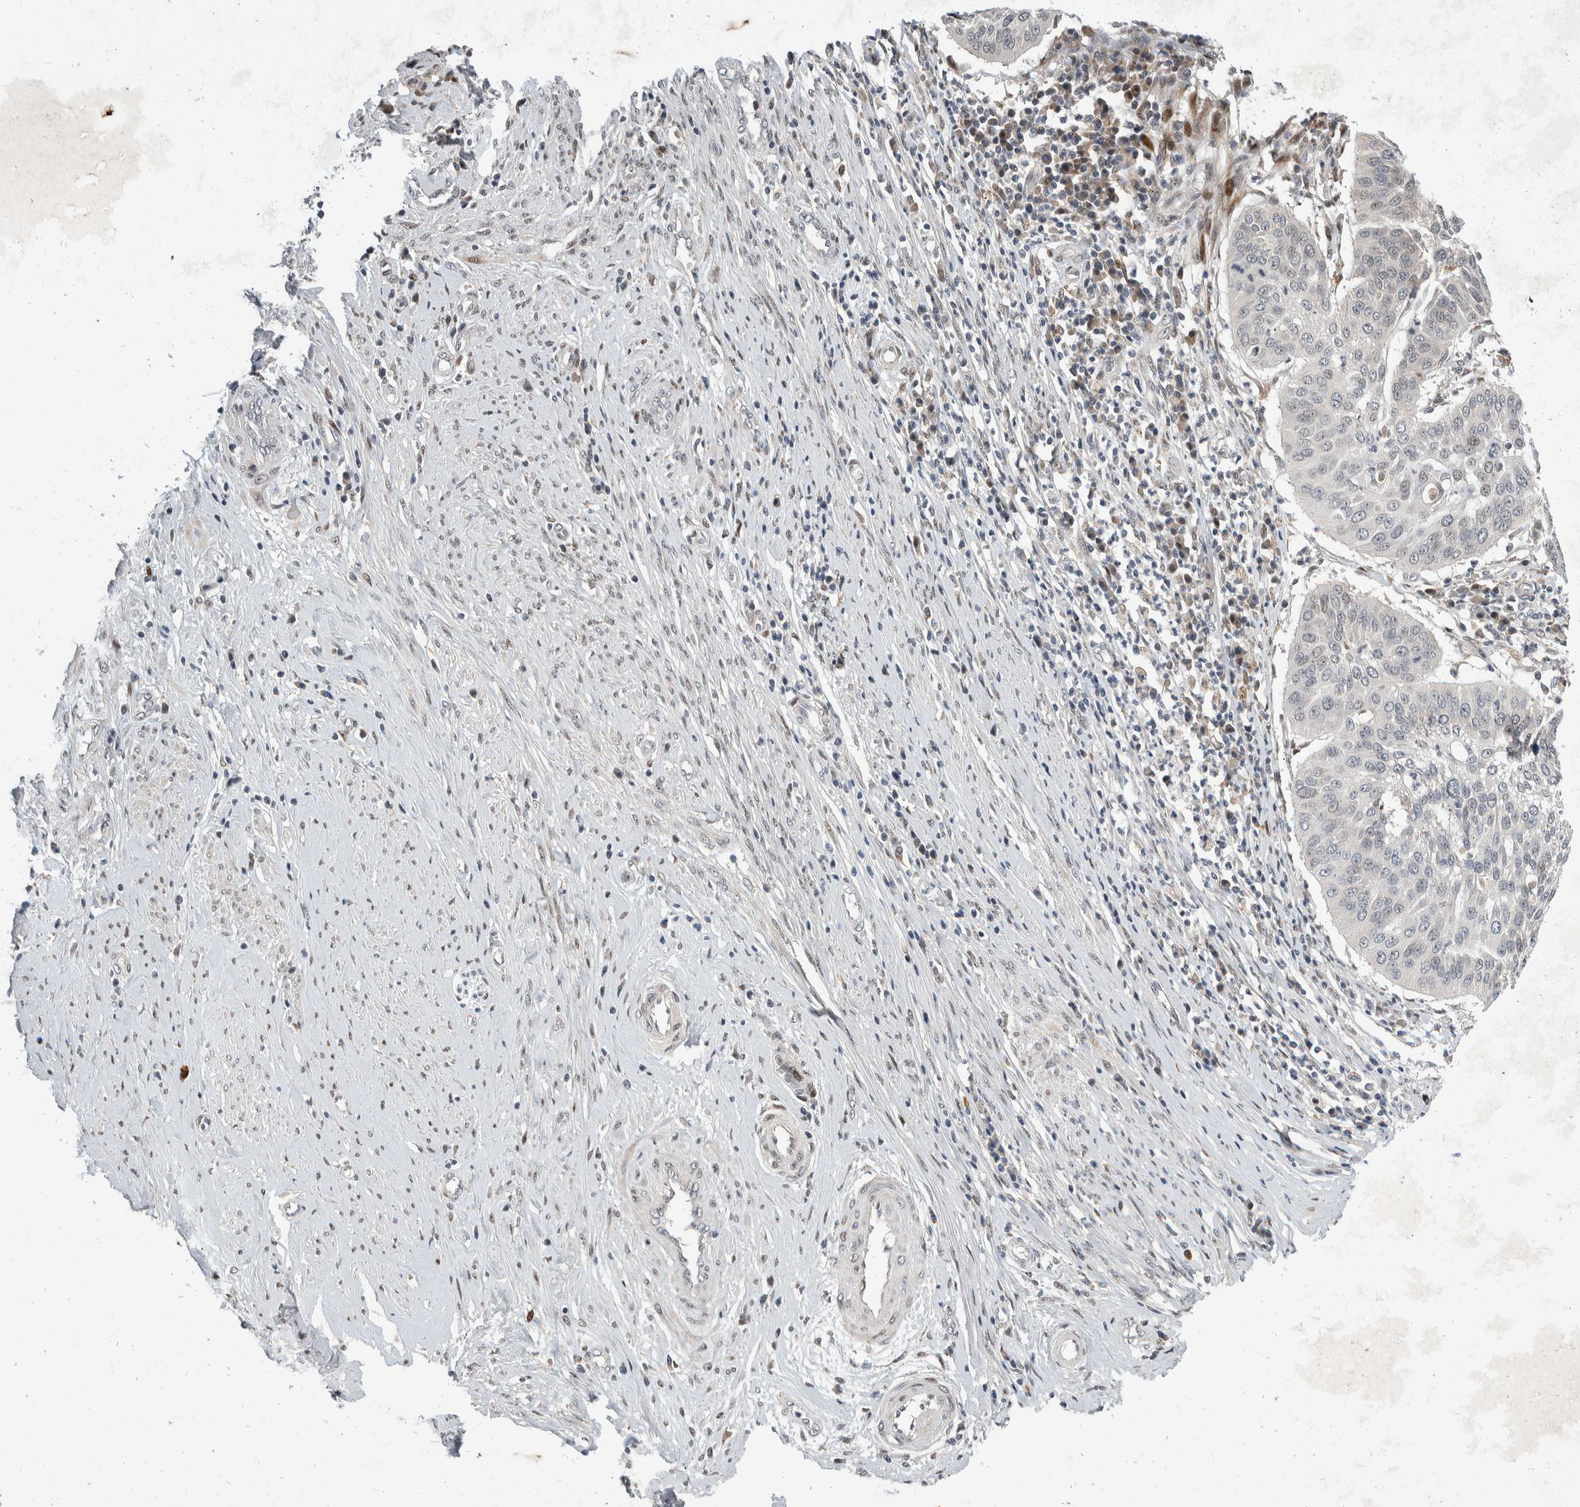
{"staining": {"intensity": "negative", "quantity": "none", "location": "none"}, "tissue": "cervical cancer", "cell_type": "Tumor cells", "image_type": "cancer", "snomed": [{"axis": "morphology", "description": "Normal tissue, NOS"}, {"axis": "morphology", "description": "Squamous cell carcinoma, NOS"}, {"axis": "topography", "description": "Cervix"}], "caption": "This is an immunohistochemistry (IHC) micrograph of cervical cancer (squamous cell carcinoma). There is no positivity in tumor cells.", "gene": "ZNF703", "patient": {"sex": "female", "age": 39}}